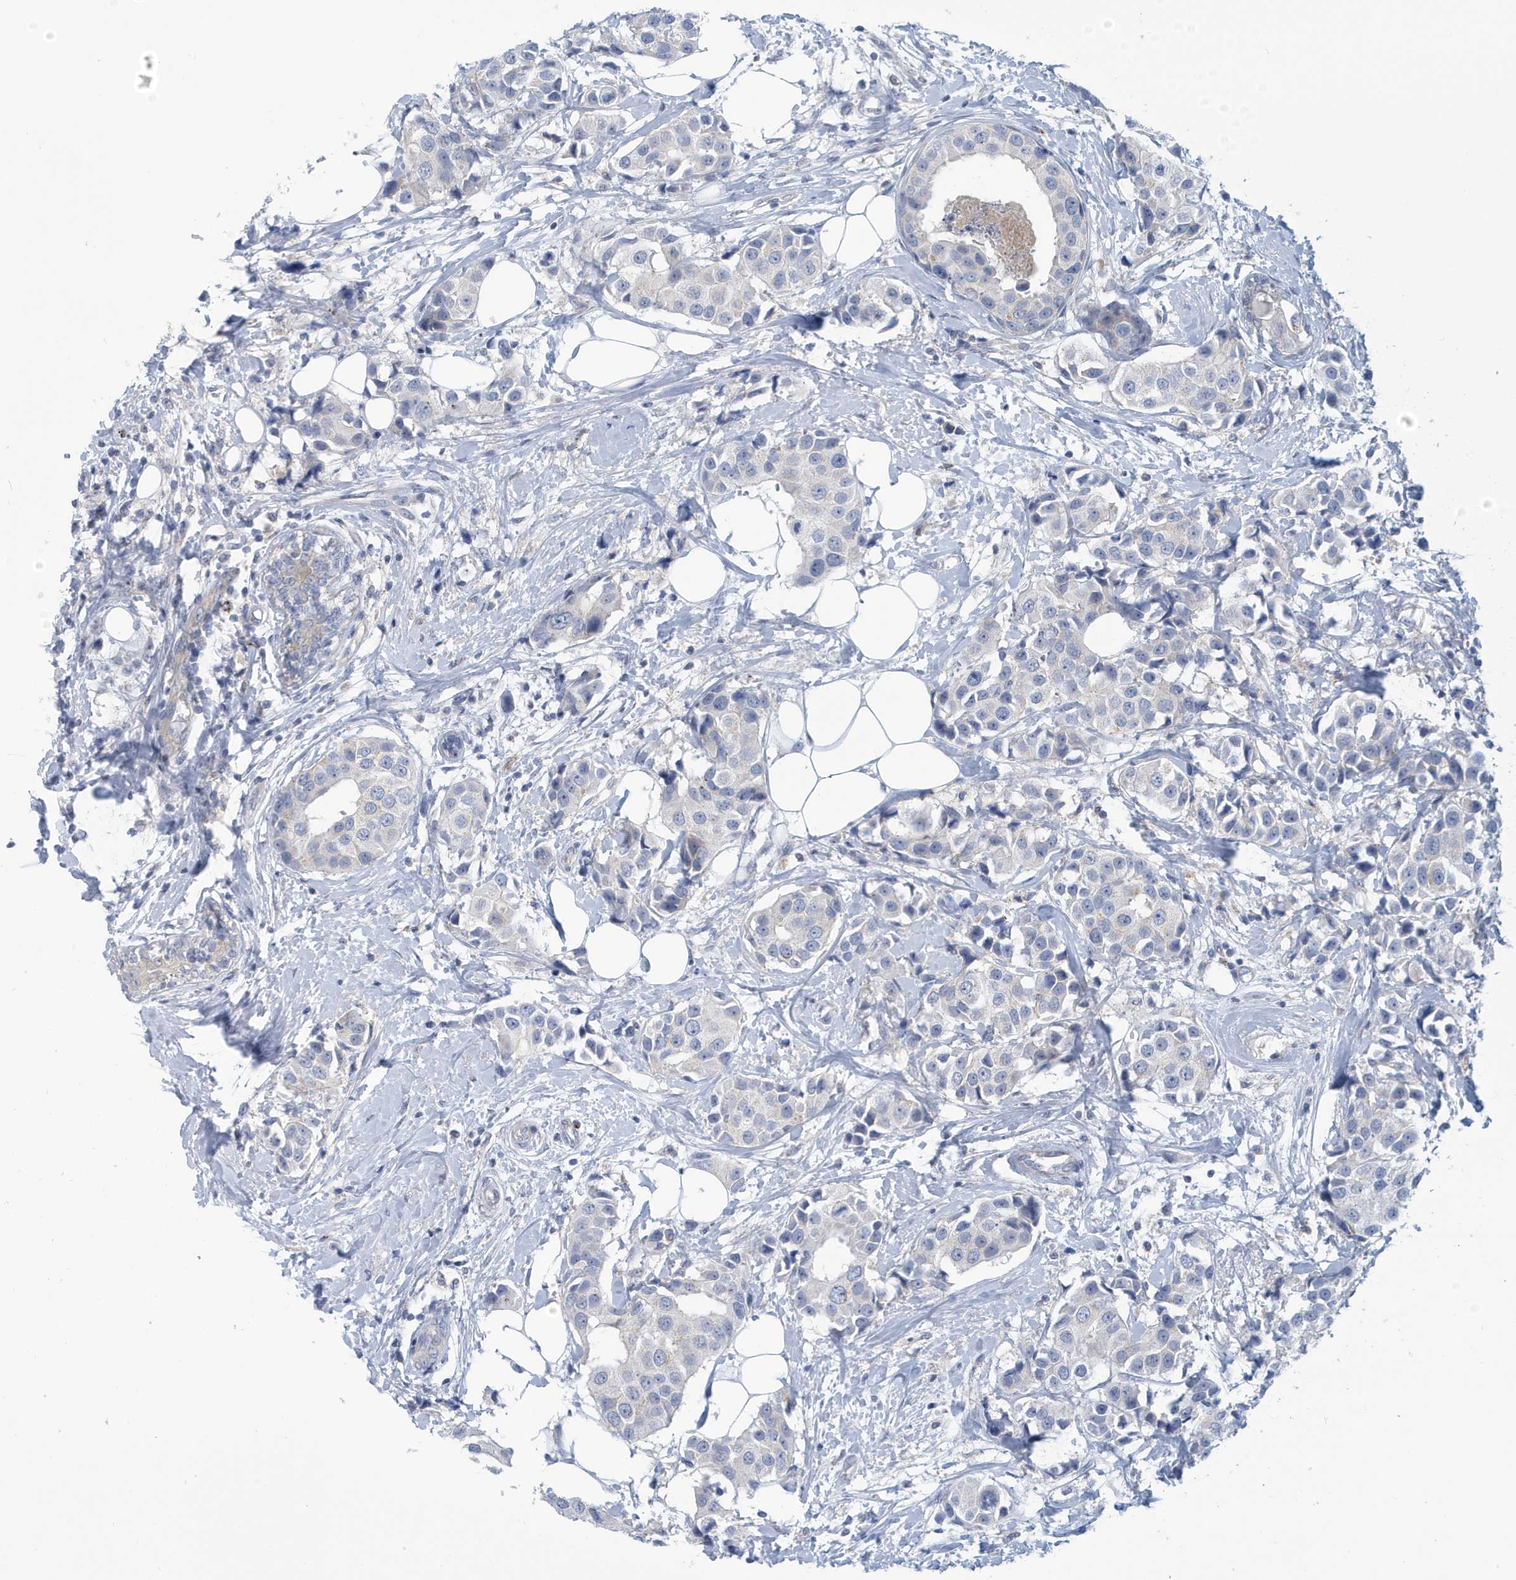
{"staining": {"intensity": "negative", "quantity": "none", "location": "none"}, "tissue": "breast cancer", "cell_type": "Tumor cells", "image_type": "cancer", "snomed": [{"axis": "morphology", "description": "Normal tissue, NOS"}, {"axis": "morphology", "description": "Duct carcinoma"}, {"axis": "topography", "description": "Breast"}], "caption": "IHC of breast invasive ductal carcinoma demonstrates no staining in tumor cells.", "gene": "VTA1", "patient": {"sex": "female", "age": 39}}